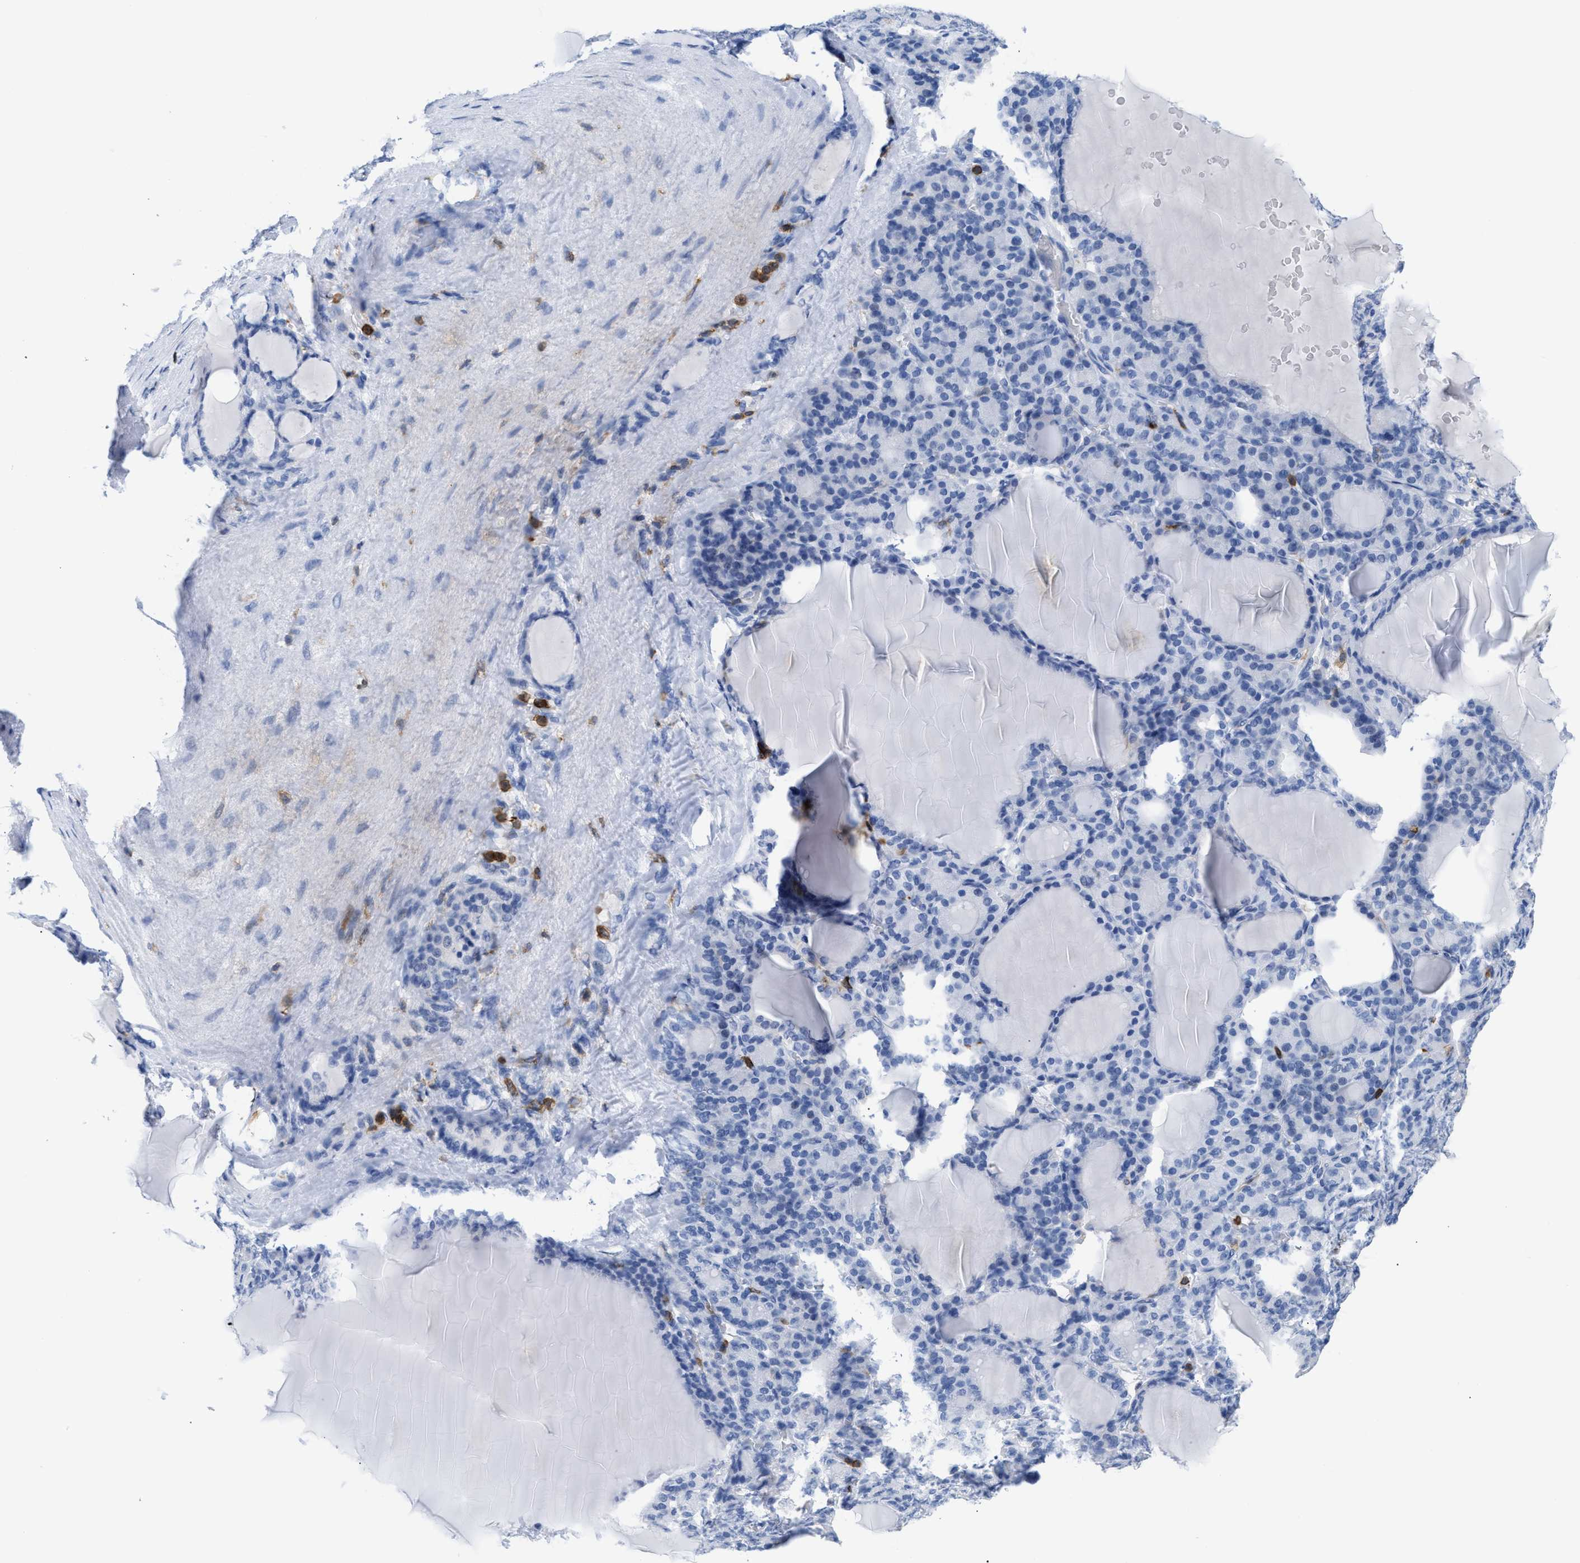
{"staining": {"intensity": "negative", "quantity": "none", "location": "none"}, "tissue": "thyroid gland", "cell_type": "Glandular cells", "image_type": "normal", "snomed": [{"axis": "morphology", "description": "Normal tissue, NOS"}, {"axis": "topography", "description": "Thyroid gland"}], "caption": "Histopathology image shows no significant protein positivity in glandular cells of normal thyroid gland. Brightfield microscopy of immunohistochemistry stained with DAB (3,3'-diaminobenzidine) (brown) and hematoxylin (blue), captured at high magnification.", "gene": "LCP1", "patient": {"sex": "female", "age": 28}}